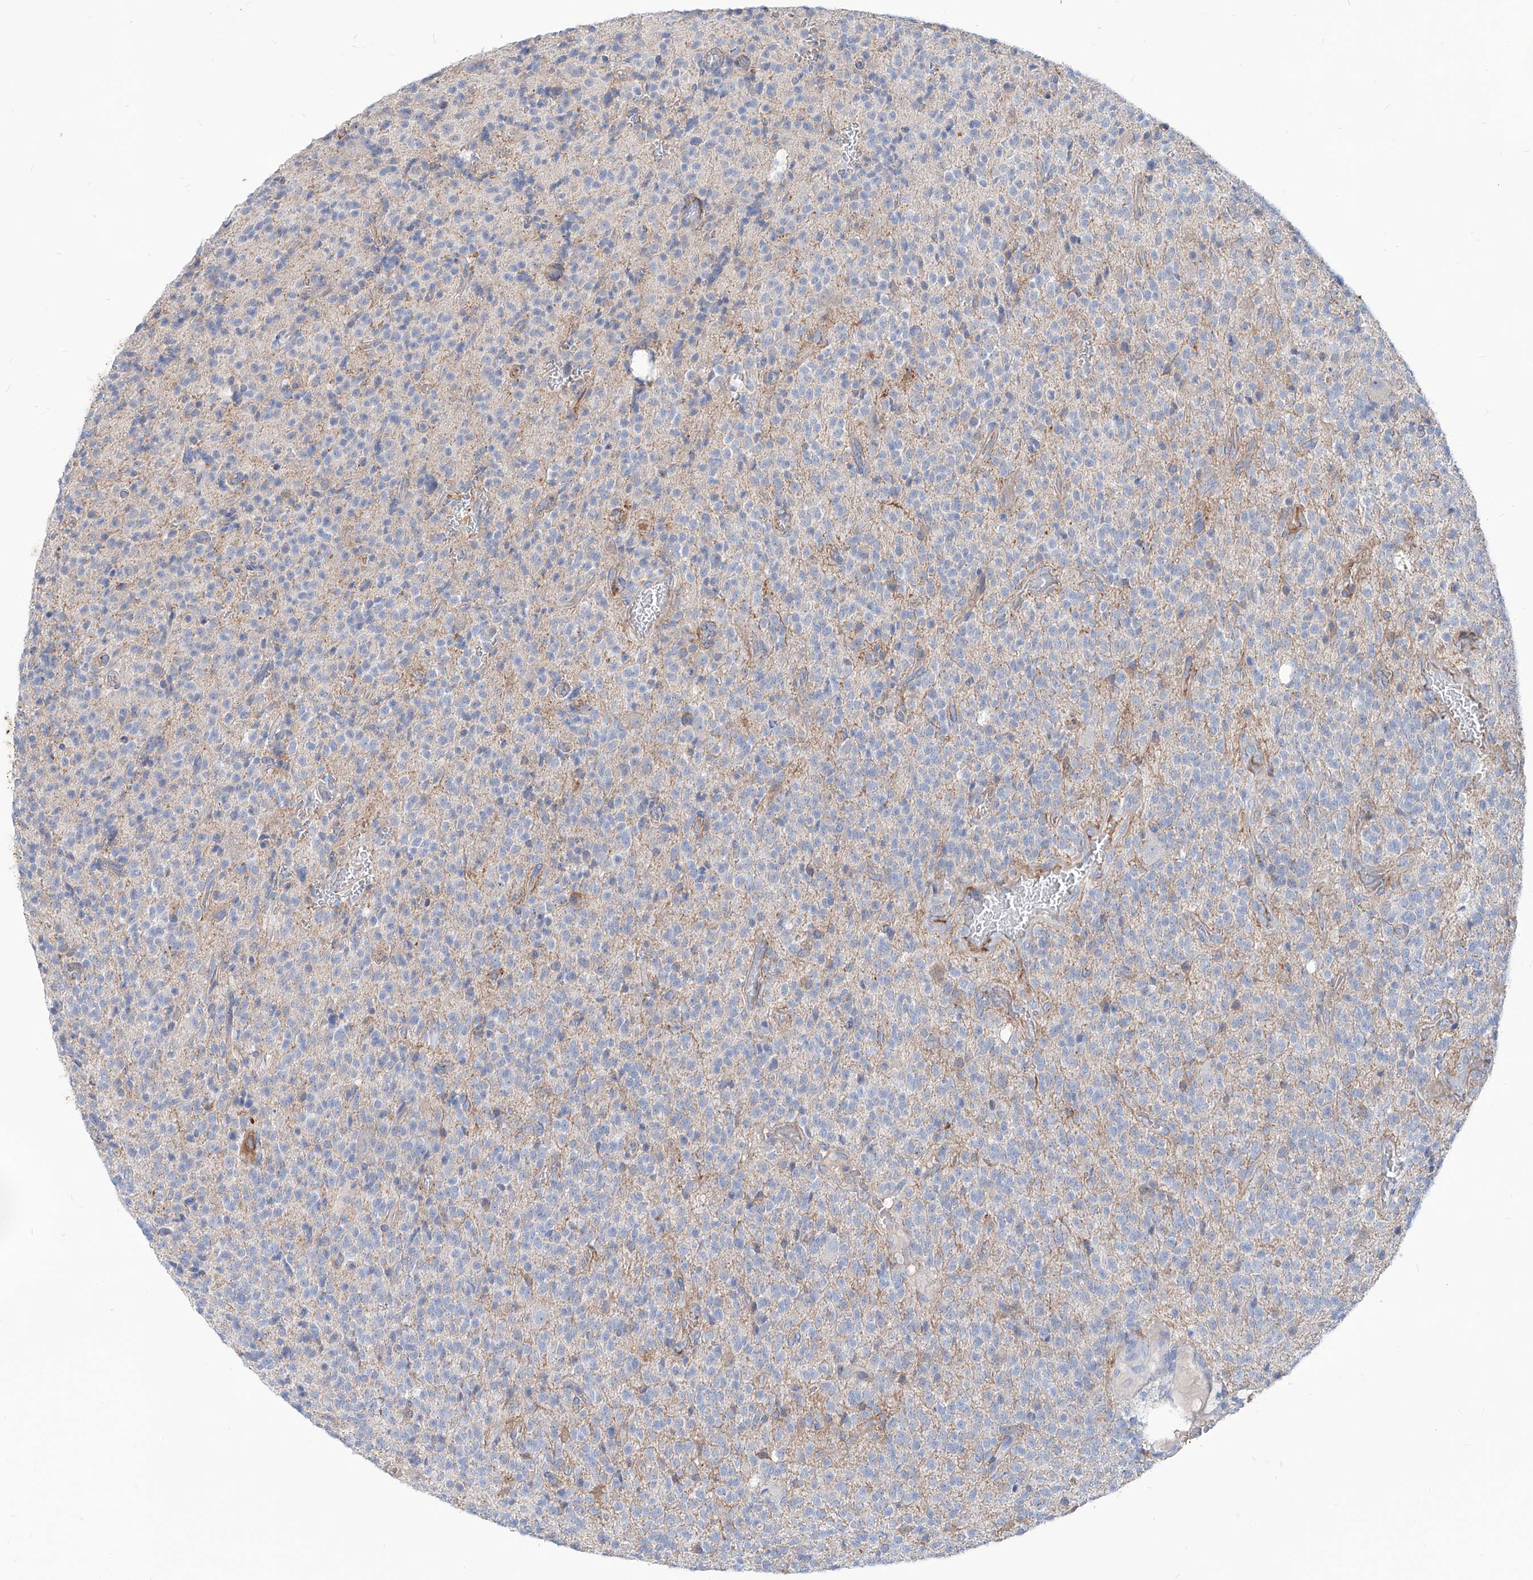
{"staining": {"intensity": "negative", "quantity": "none", "location": "none"}, "tissue": "glioma", "cell_type": "Tumor cells", "image_type": "cancer", "snomed": [{"axis": "morphology", "description": "Glioma, malignant, High grade"}, {"axis": "topography", "description": "Brain"}], "caption": "Immunohistochemistry (IHC) histopathology image of neoplastic tissue: human glioma stained with DAB demonstrates no significant protein expression in tumor cells.", "gene": "AKAP10", "patient": {"sex": "male", "age": 34}}